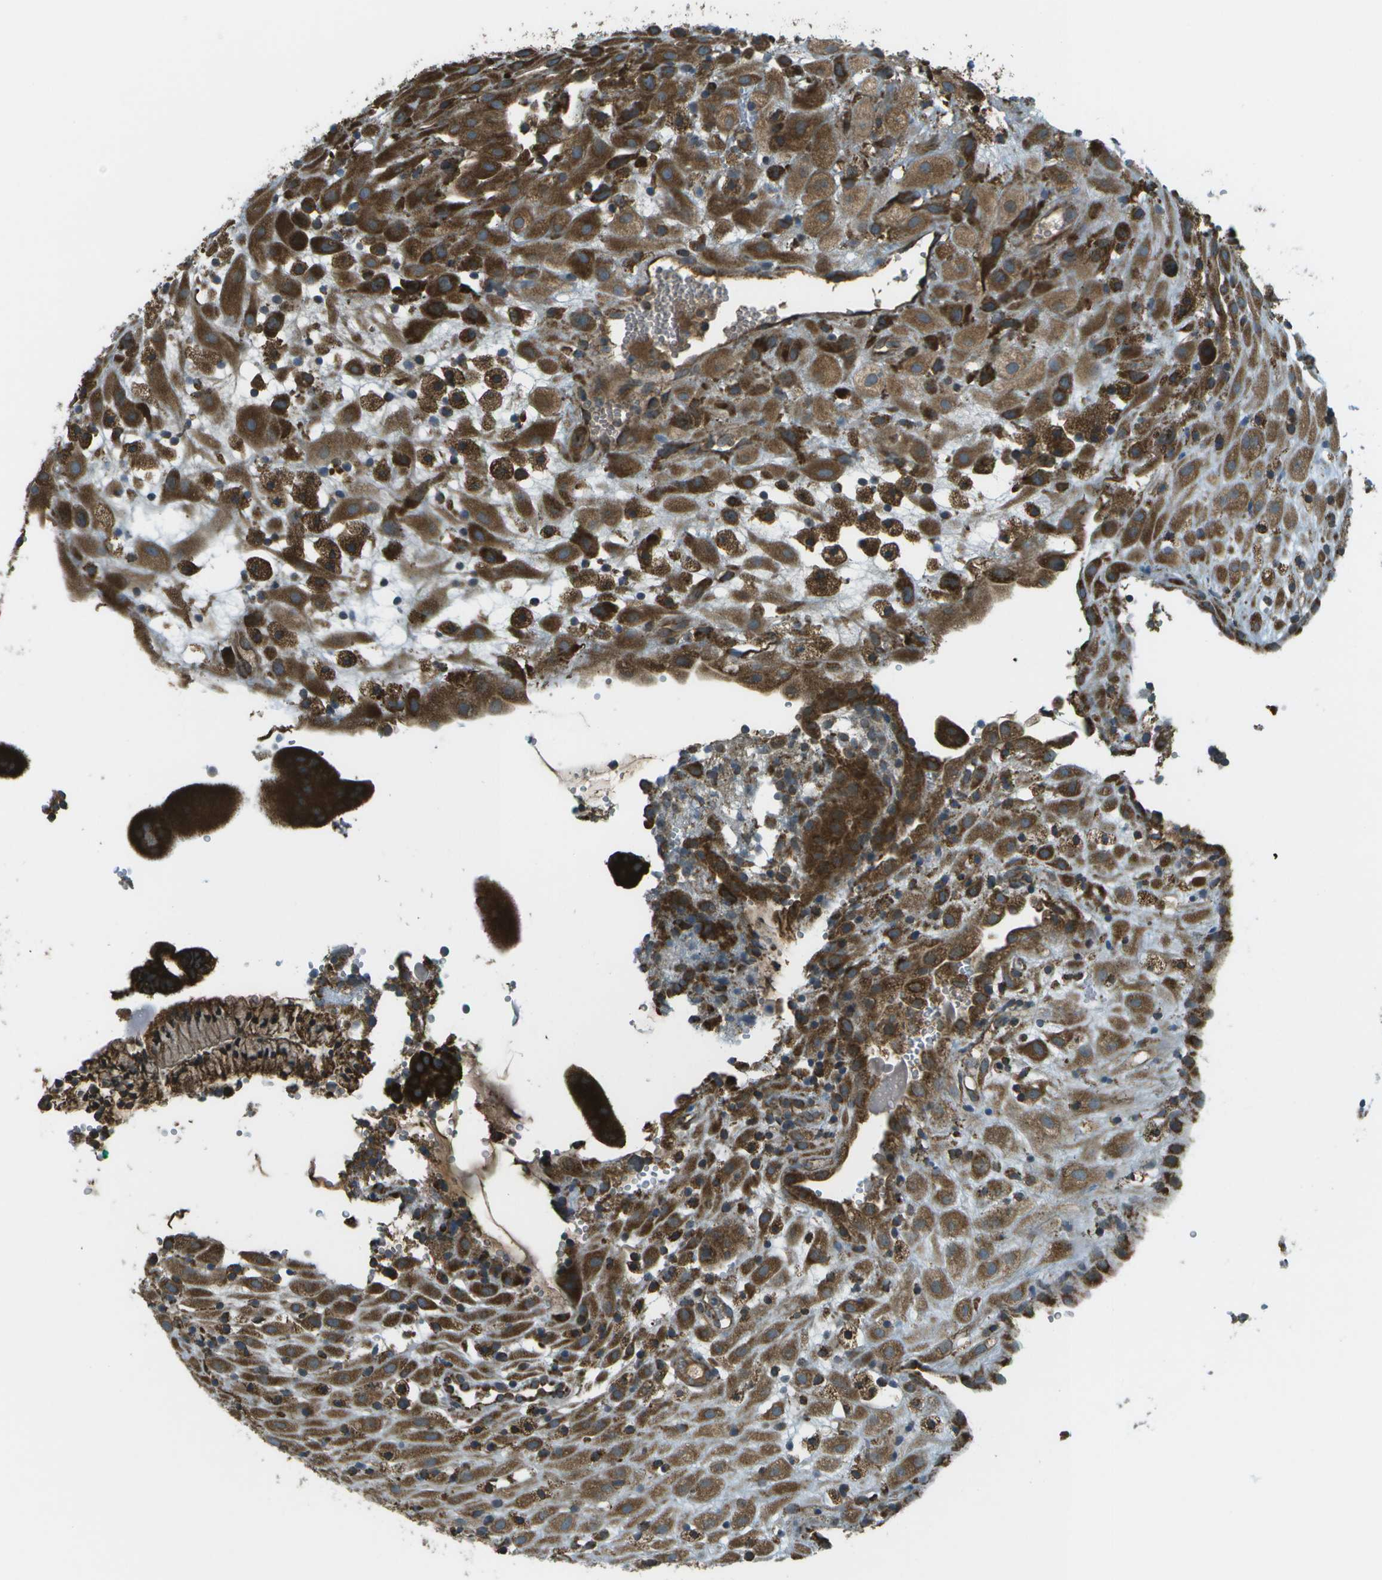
{"staining": {"intensity": "strong", "quantity": ">75%", "location": "cytoplasmic/membranous"}, "tissue": "placenta", "cell_type": "Decidual cells", "image_type": "normal", "snomed": [{"axis": "morphology", "description": "Normal tissue, NOS"}, {"axis": "topography", "description": "Placenta"}], "caption": "Brown immunohistochemical staining in normal human placenta demonstrates strong cytoplasmic/membranous positivity in approximately >75% of decidual cells.", "gene": "USP30", "patient": {"sex": "female", "age": 18}}